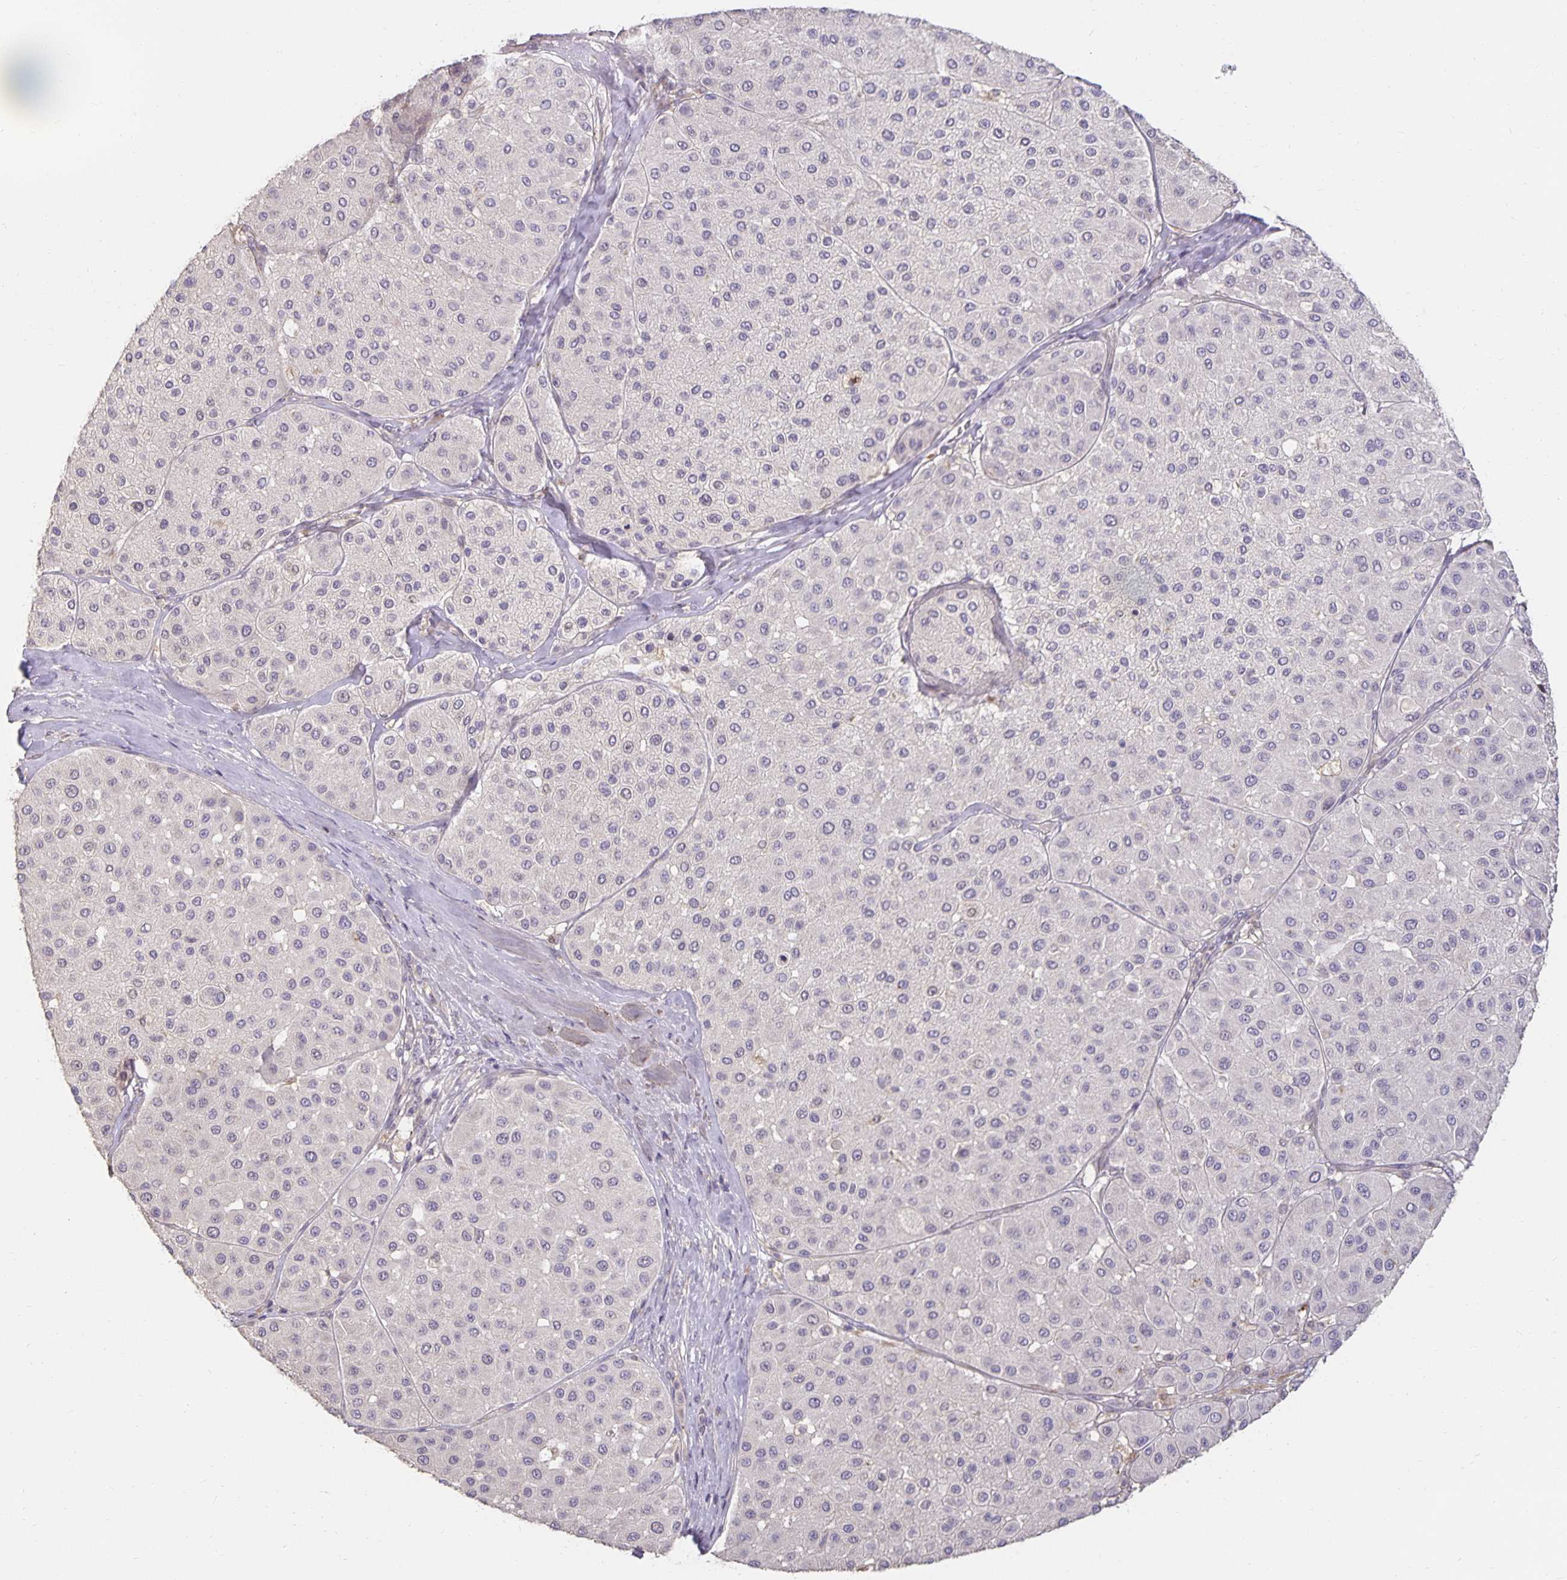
{"staining": {"intensity": "negative", "quantity": "none", "location": "none"}, "tissue": "melanoma", "cell_type": "Tumor cells", "image_type": "cancer", "snomed": [{"axis": "morphology", "description": "Malignant melanoma, Metastatic site"}, {"axis": "topography", "description": "Smooth muscle"}], "caption": "IHC micrograph of malignant melanoma (metastatic site) stained for a protein (brown), which shows no staining in tumor cells. The staining is performed using DAB (3,3'-diaminobenzidine) brown chromogen with nuclei counter-stained in using hematoxylin.", "gene": "CST6", "patient": {"sex": "male", "age": 41}}